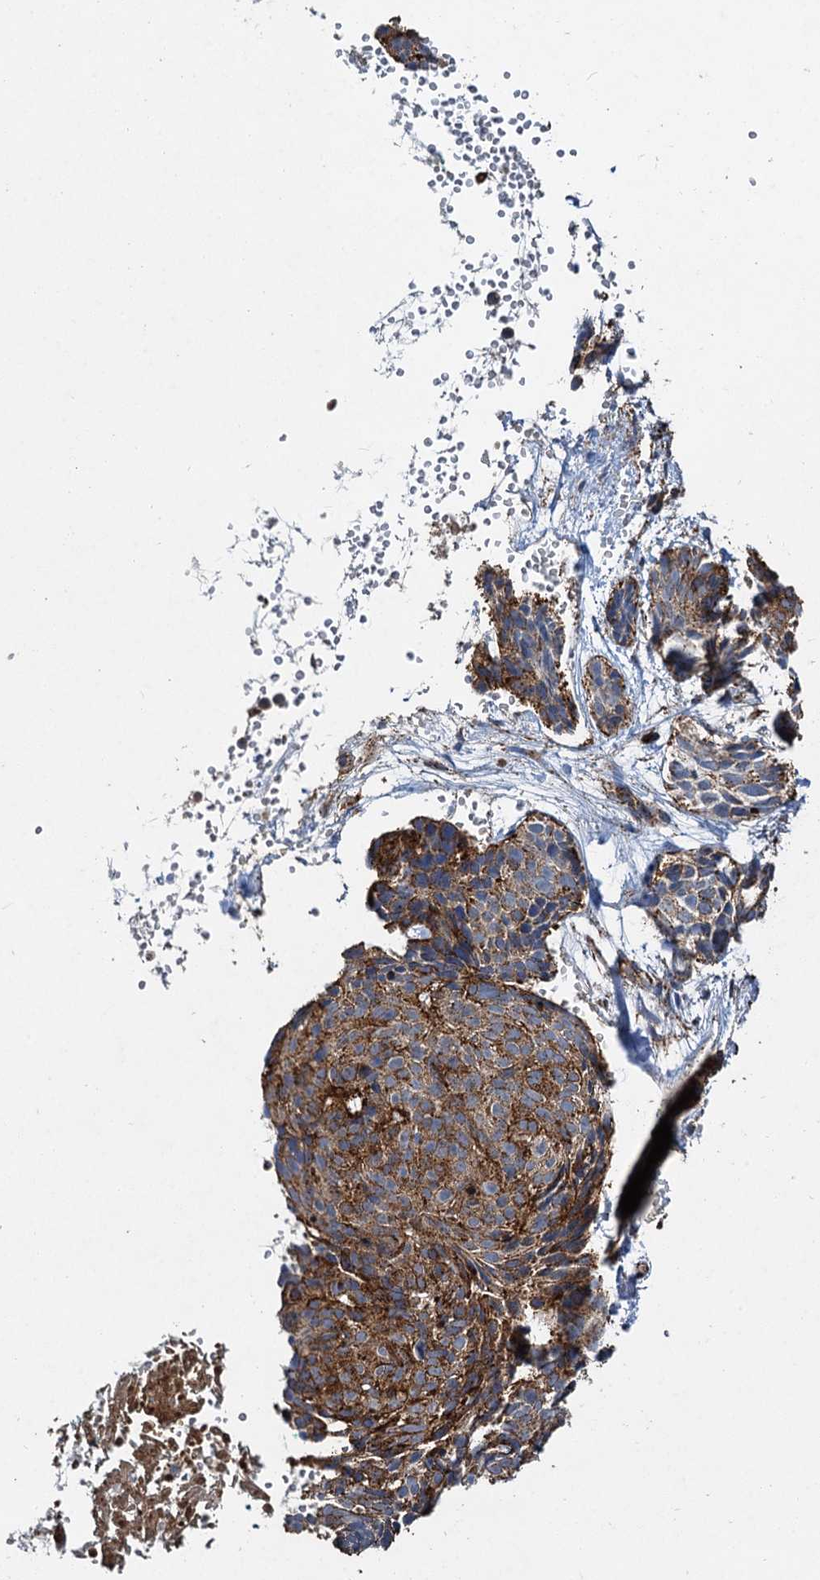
{"staining": {"intensity": "strong", "quantity": ">75%", "location": "cytoplasmic/membranous"}, "tissue": "skin cancer", "cell_type": "Tumor cells", "image_type": "cancer", "snomed": [{"axis": "morphology", "description": "Normal tissue, NOS"}, {"axis": "morphology", "description": "Basal cell carcinoma"}, {"axis": "topography", "description": "Skin"}], "caption": "Protein expression analysis of skin cancer shows strong cytoplasmic/membranous expression in about >75% of tumor cells. (Brightfield microscopy of DAB IHC at high magnification).", "gene": "GBA1", "patient": {"sex": "male", "age": 66}}